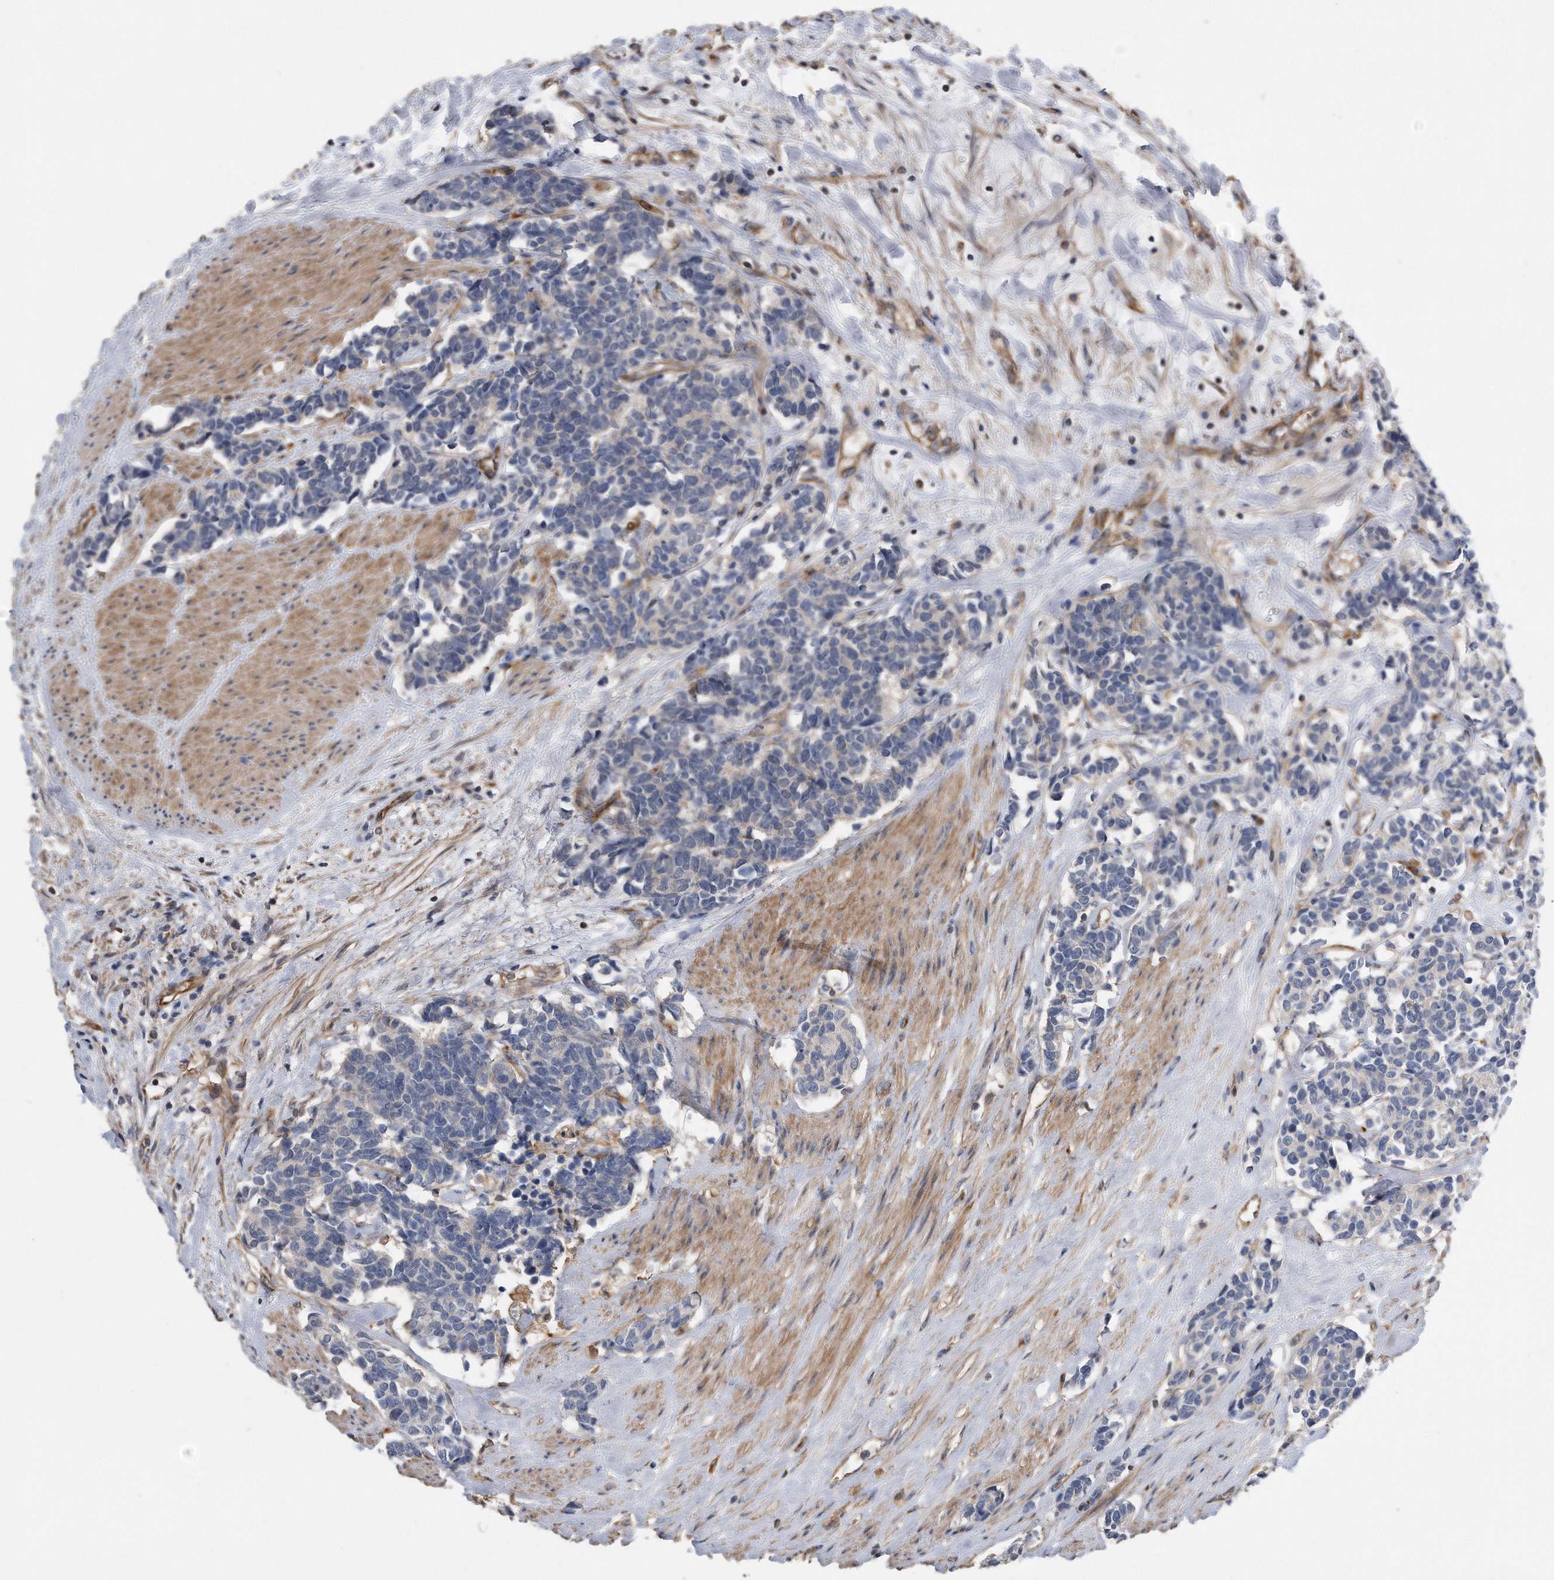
{"staining": {"intensity": "negative", "quantity": "none", "location": "none"}, "tissue": "carcinoid", "cell_type": "Tumor cells", "image_type": "cancer", "snomed": [{"axis": "morphology", "description": "Carcinoma, NOS"}, {"axis": "morphology", "description": "Carcinoid, malignant, NOS"}, {"axis": "topography", "description": "Urinary bladder"}], "caption": "A high-resolution micrograph shows immunohistochemistry staining of carcinoid, which reveals no significant expression in tumor cells.", "gene": "GPC1", "patient": {"sex": "male", "age": 57}}